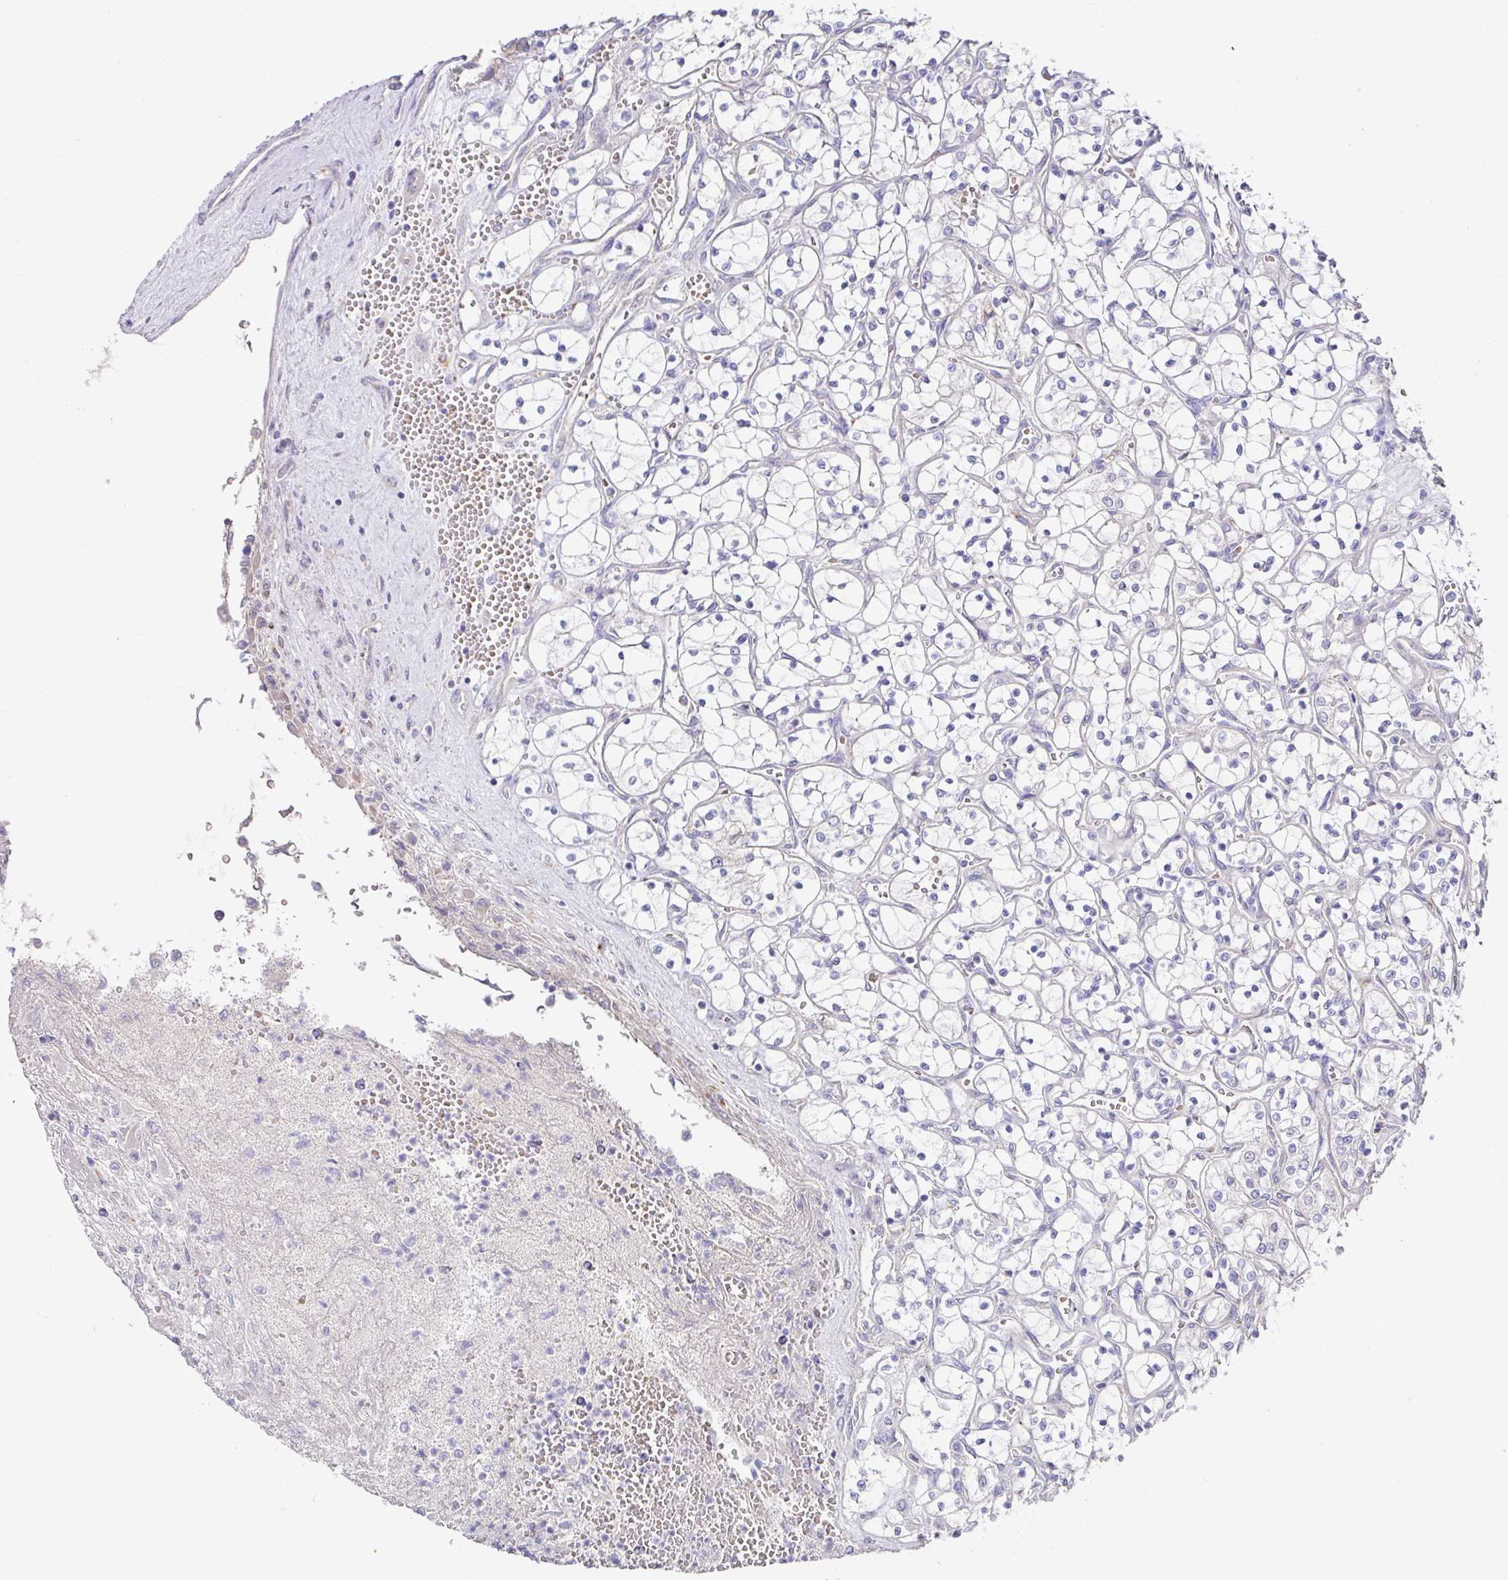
{"staining": {"intensity": "negative", "quantity": "none", "location": "none"}, "tissue": "renal cancer", "cell_type": "Tumor cells", "image_type": "cancer", "snomed": [{"axis": "morphology", "description": "Adenocarcinoma, NOS"}, {"axis": "topography", "description": "Kidney"}], "caption": "Renal cancer (adenocarcinoma) stained for a protein using immunohistochemistry (IHC) reveals no staining tumor cells.", "gene": "TARM1", "patient": {"sex": "female", "age": 69}}